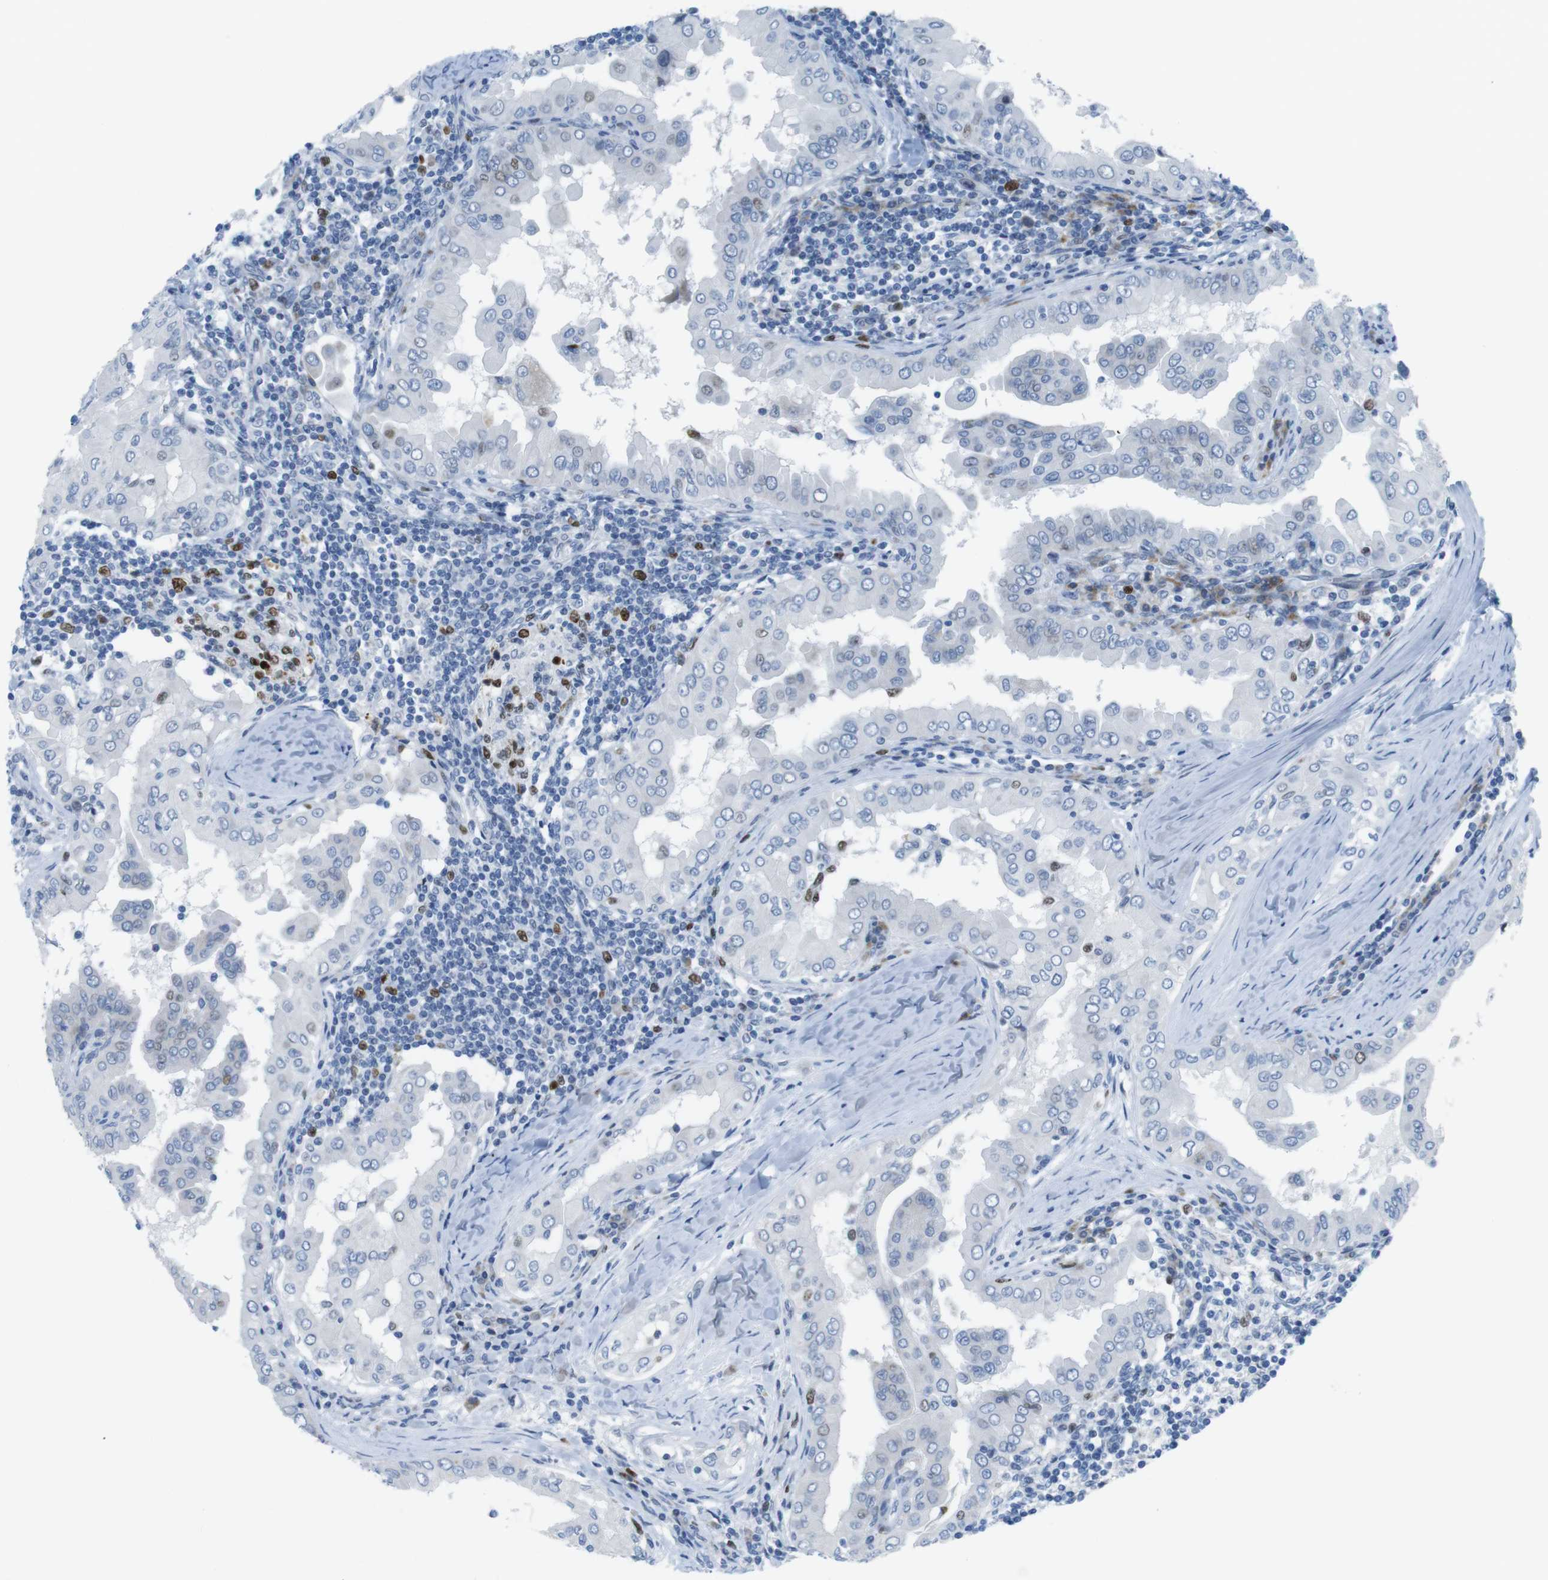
{"staining": {"intensity": "moderate", "quantity": "<25%", "location": "nuclear"}, "tissue": "thyroid cancer", "cell_type": "Tumor cells", "image_type": "cancer", "snomed": [{"axis": "morphology", "description": "Papillary adenocarcinoma, NOS"}, {"axis": "topography", "description": "Thyroid gland"}], "caption": "Immunohistochemistry photomicrograph of papillary adenocarcinoma (thyroid) stained for a protein (brown), which shows low levels of moderate nuclear staining in approximately <25% of tumor cells.", "gene": "CHAF1A", "patient": {"sex": "male", "age": 33}}